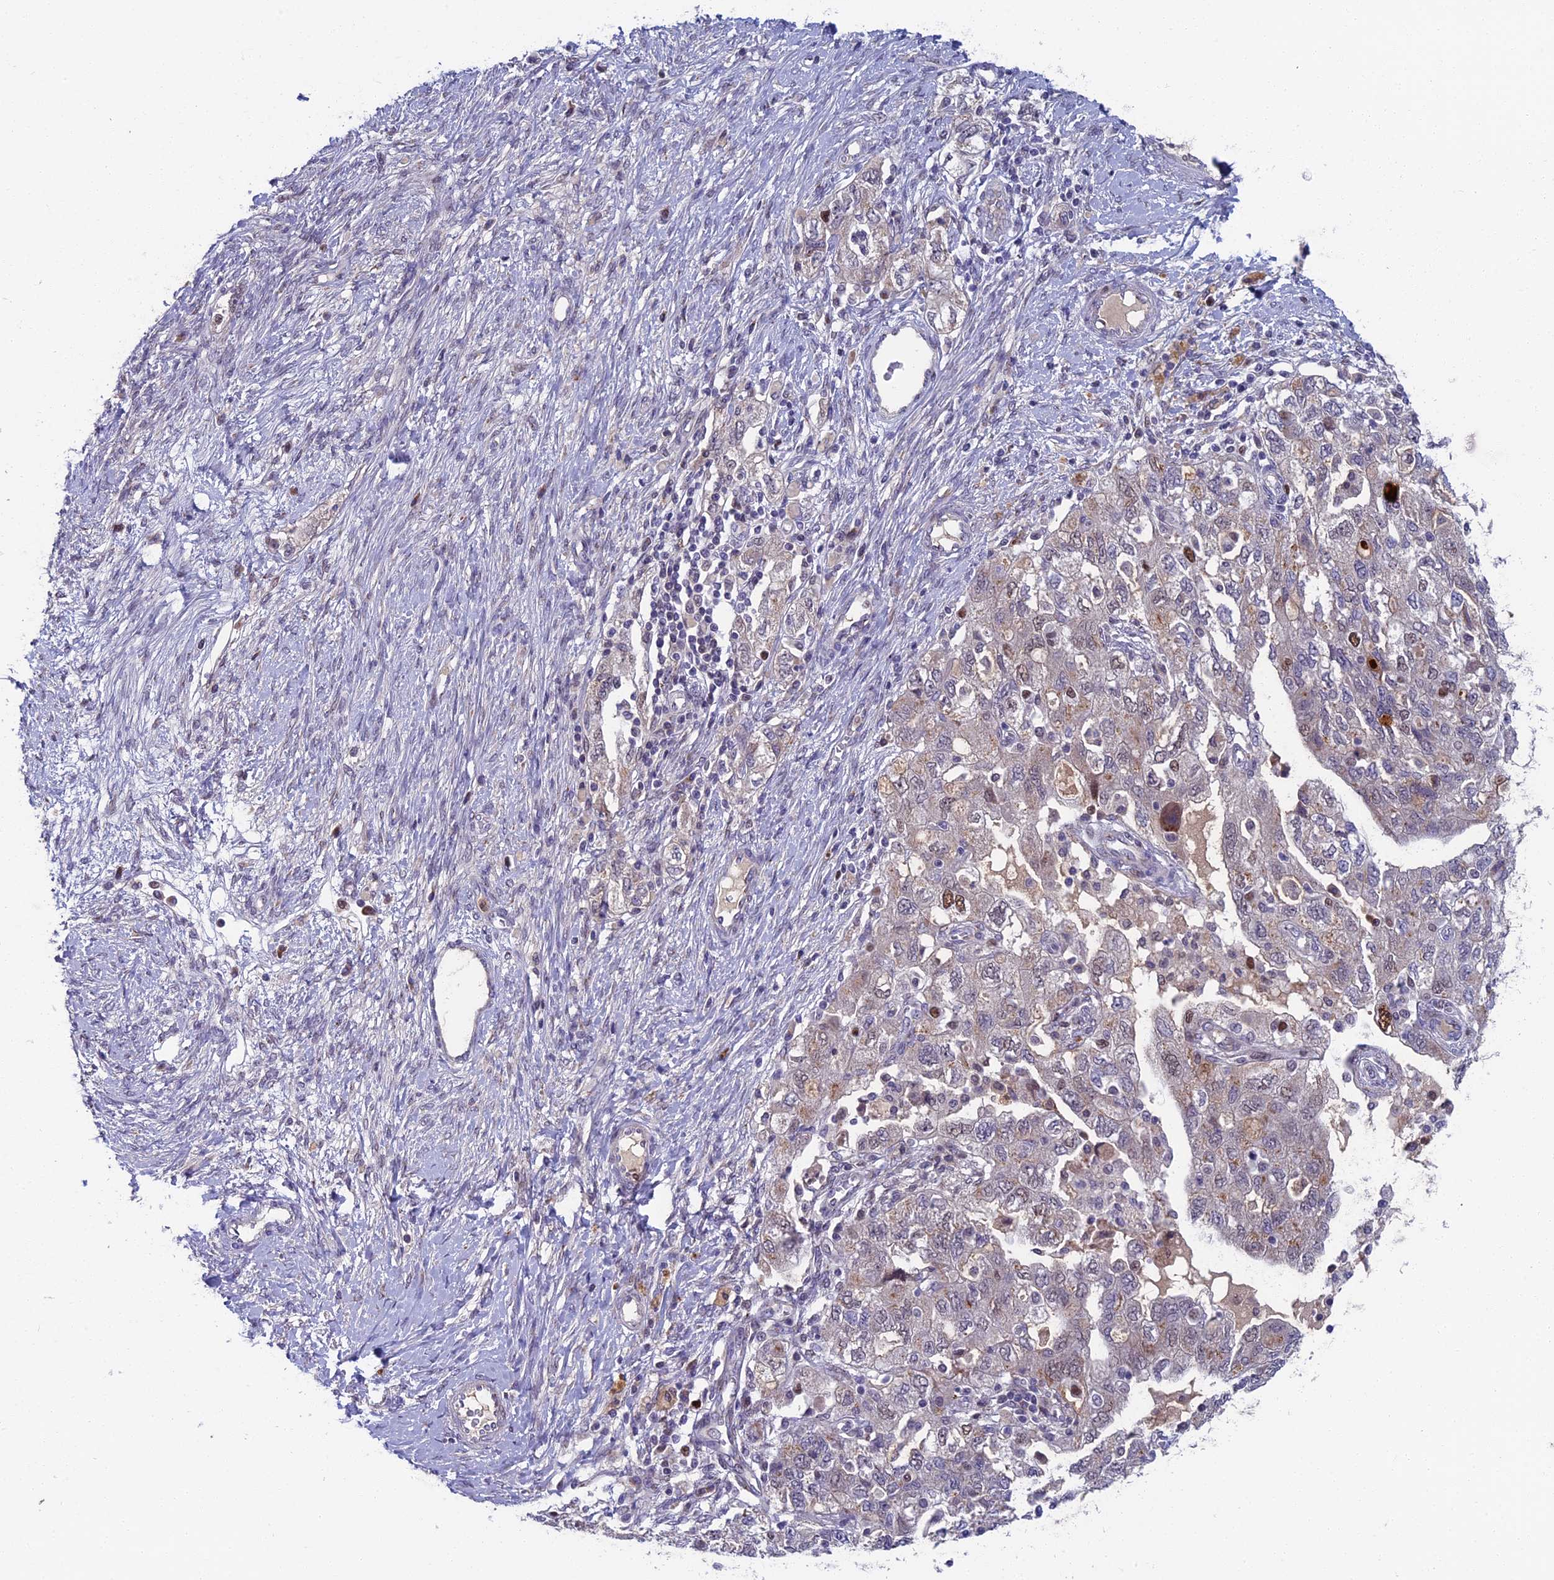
{"staining": {"intensity": "weak", "quantity": "<25%", "location": "cytoplasmic/membranous"}, "tissue": "ovarian cancer", "cell_type": "Tumor cells", "image_type": "cancer", "snomed": [{"axis": "morphology", "description": "Carcinoma, NOS"}, {"axis": "morphology", "description": "Cystadenocarcinoma, serous, NOS"}, {"axis": "topography", "description": "Ovary"}], "caption": "This is an IHC photomicrograph of human ovarian cancer. There is no expression in tumor cells.", "gene": "LIG1", "patient": {"sex": "female", "age": 69}}